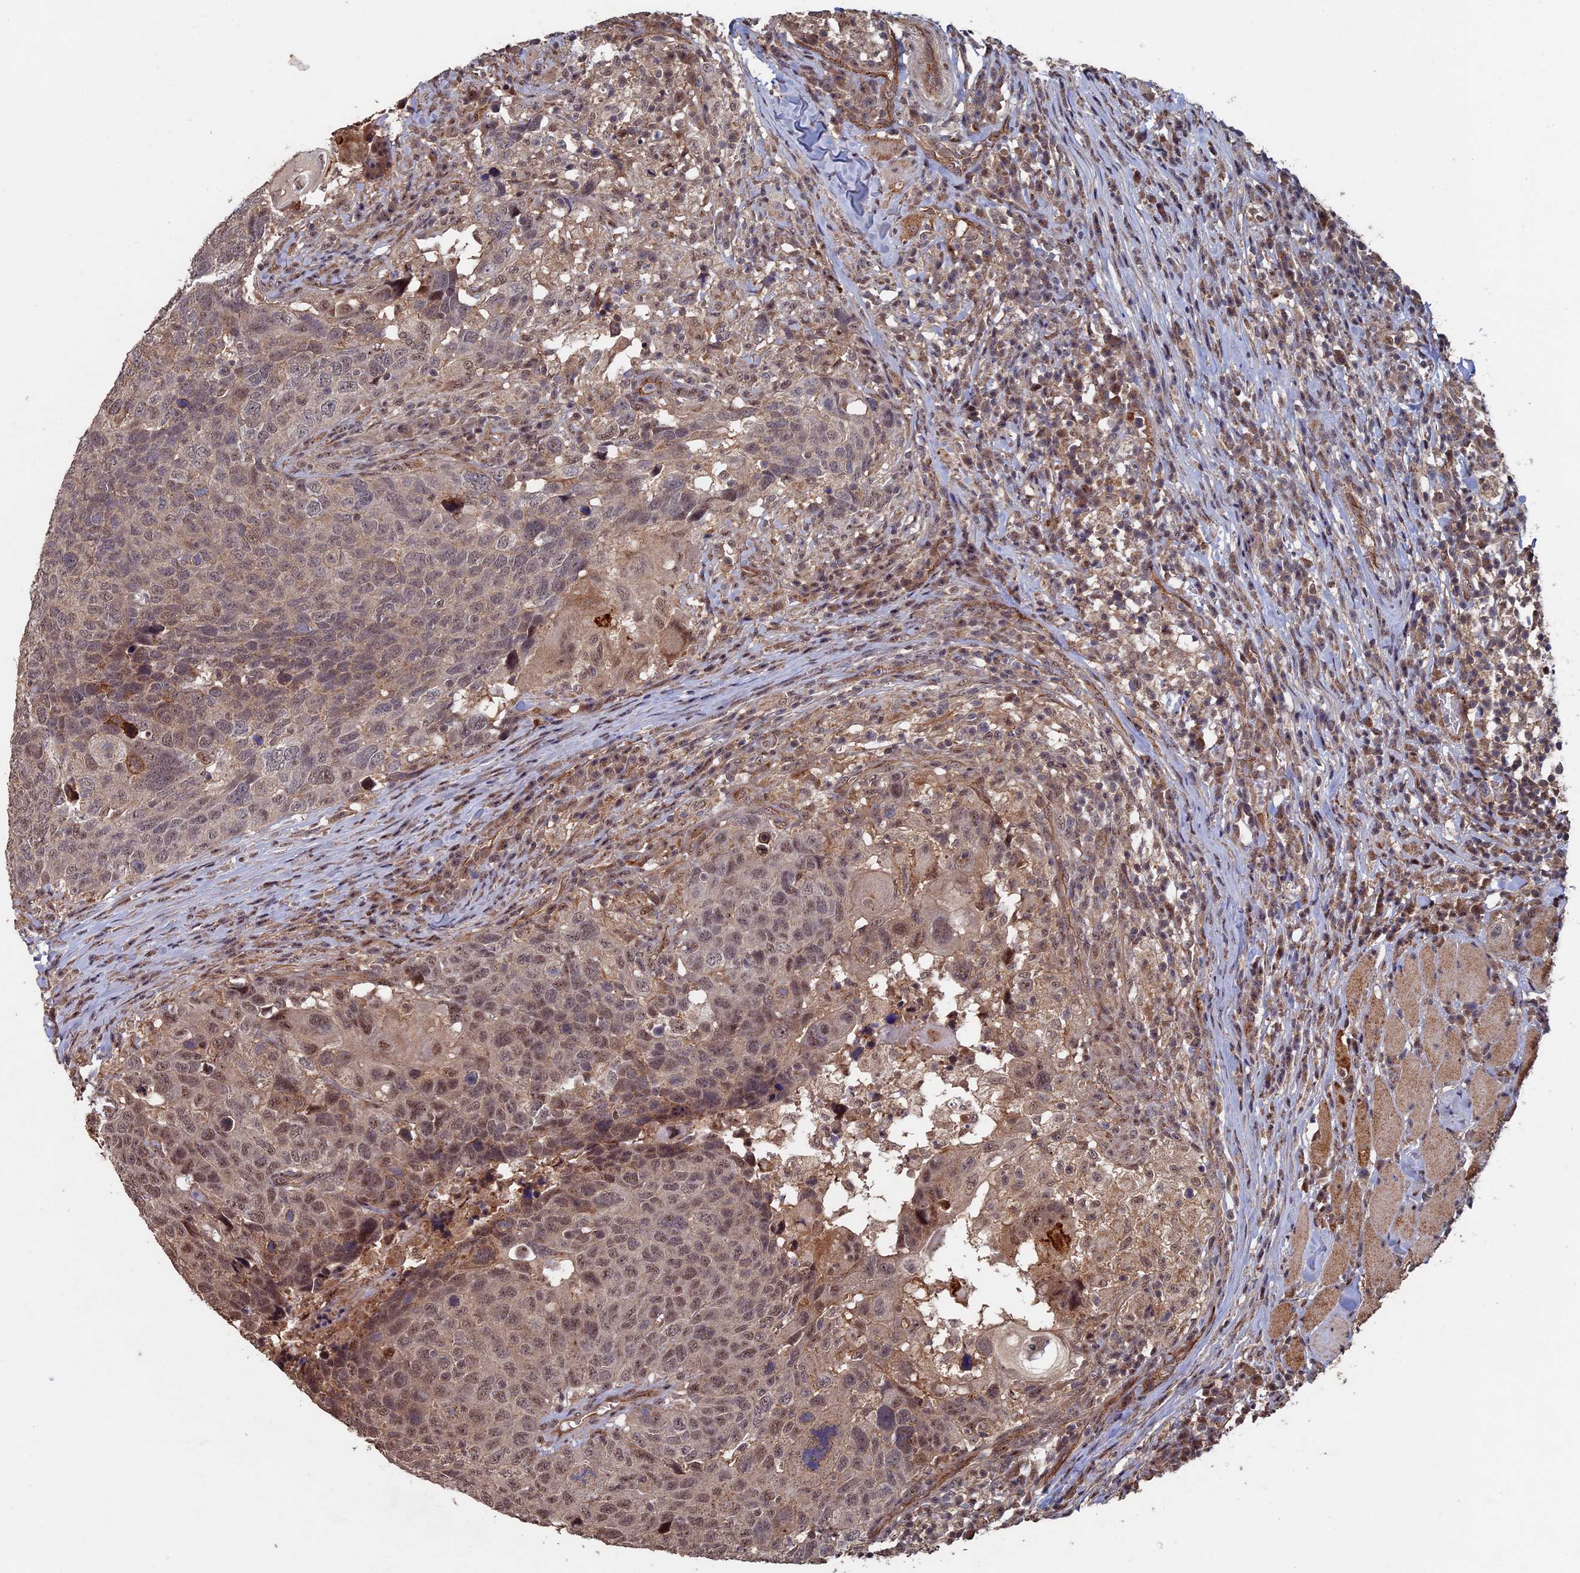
{"staining": {"intensity": "moderate", "quantity": ">75%", "location": "cytoplasmic/membranous,nuclear"}, "tissue": "head and neck cancer", "cell_type": "Tumor cells", "image_type": "cancer", "snomed": [{"axis": "morphology", "description": "Squamous cell carcinoma, NOS"}, {"axis": "topography", "description": "Head-Neck"}], "caption": "Squamous cell carcinoma (head and neck) stained with a protein marker reveals moderate staining in tumor cells.", "gene": "KIAA1328", "patient": {"sex": "male", "age": 66}}